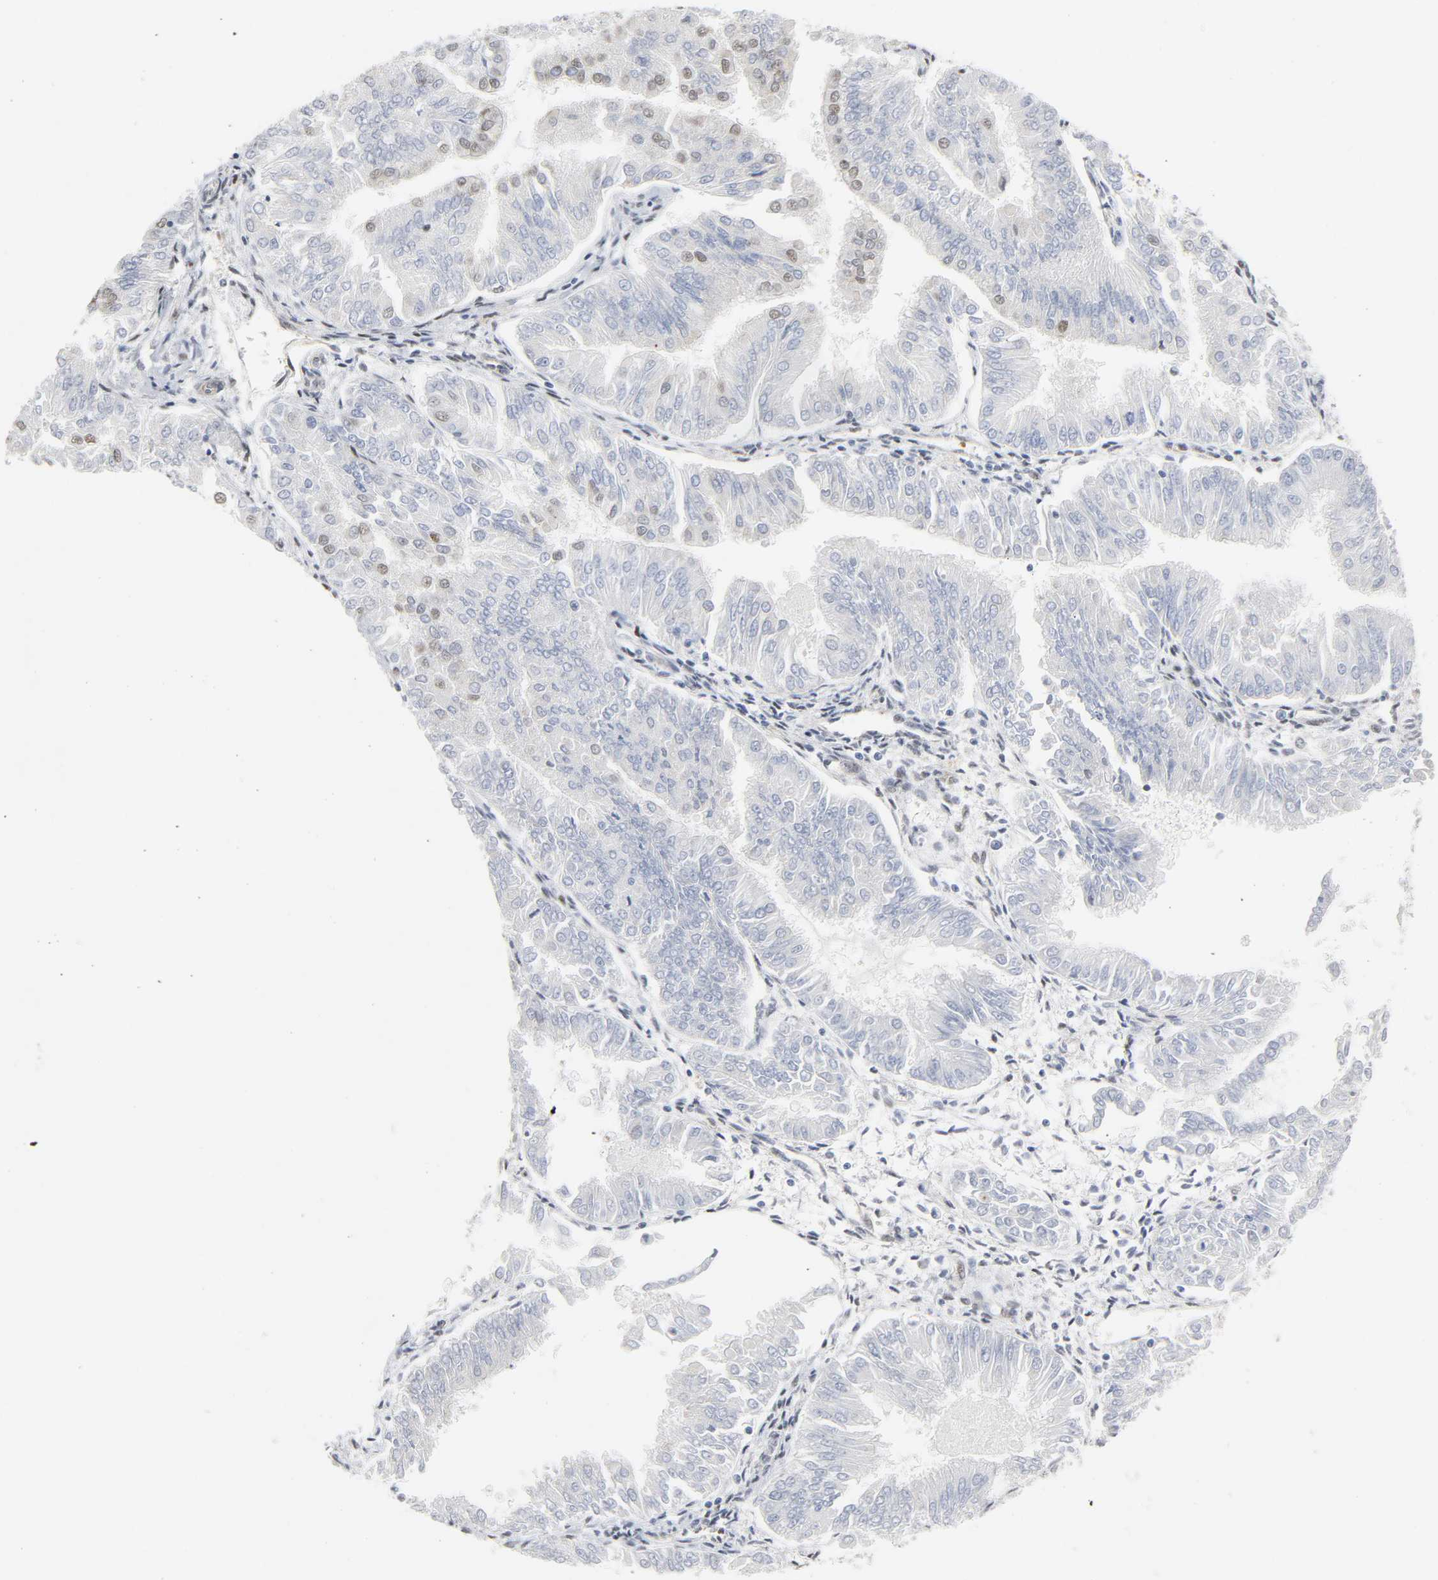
{"staining": {"intensity": "negative", "quantity": "none", "location": "none"}, "tissue": "endometrial cancer", "cell_type": "Tumor cells", "image_type": "cancer", "snomed": [{"axis": "morphology", "description": "Adenocarcinoma, NOS"}, {"axis": "topography", "description": "Endometrium"}], "caption": "This is an immunohistochemistry photomicrograph of human endometrial cancer. There is no staining in tumor cells.", "gene": "DOCK1", "patient": {"sex": "female", "age": 53}}